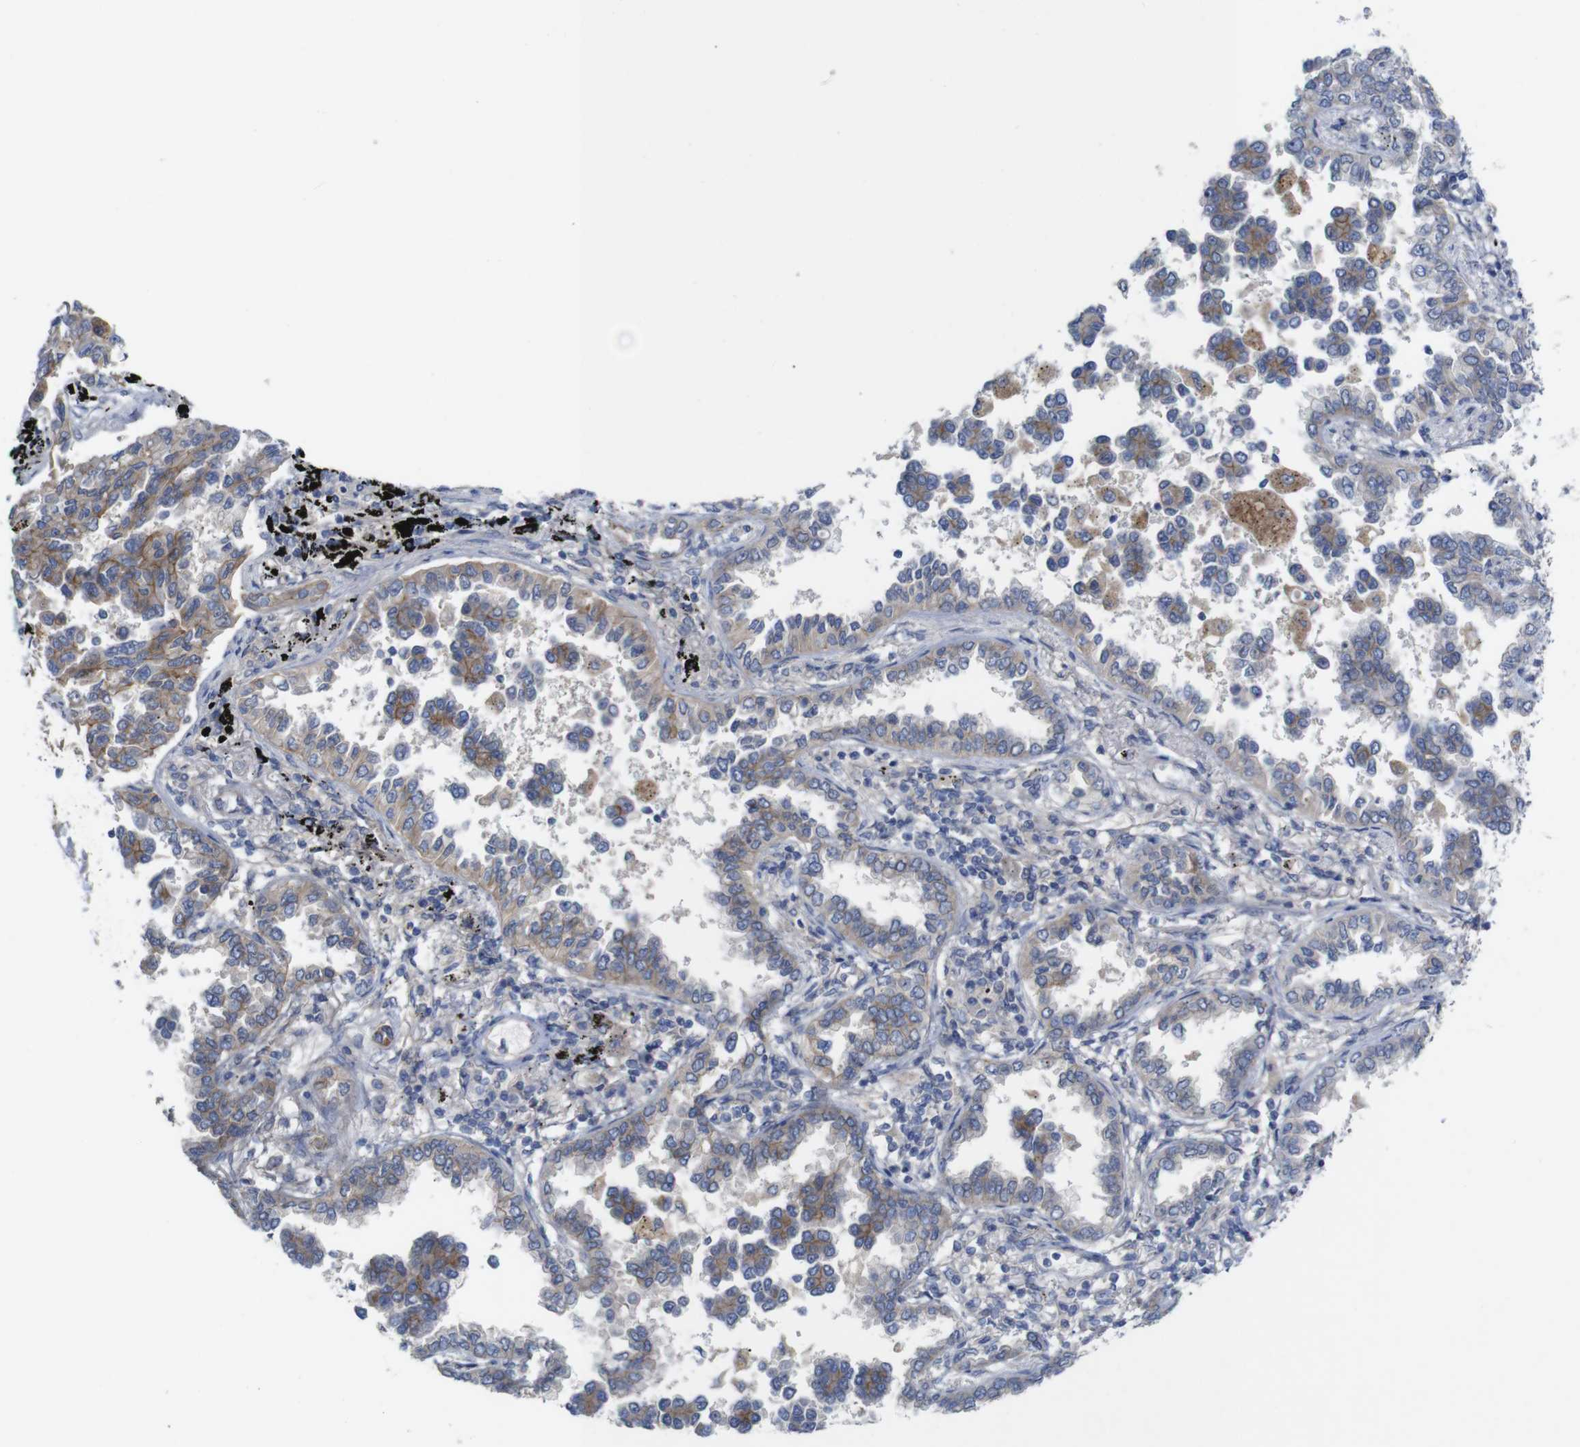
{"staining": {"intensity": "moderate", "quantity": "25%-75%", "location": "cytoplasmic/membranous"}, "tissue": "lung cancer", "cell_type": "Tumor cells", "image_type": "cancer", "snomed": [{"axis": "morphology", "description": "Normal tissue, NOS"}, {"axis": "morphology", "description": "Adenocarcinoma, NOS"}, {"axis": "topography", "description": "Lung"}], "caption": "Human adenocarcinoma (lung) stained with a protein marker displays moderate staining in tumor cells.", "gene": "KIDINS220", "patient": {"sex": "male", "age": 59}}